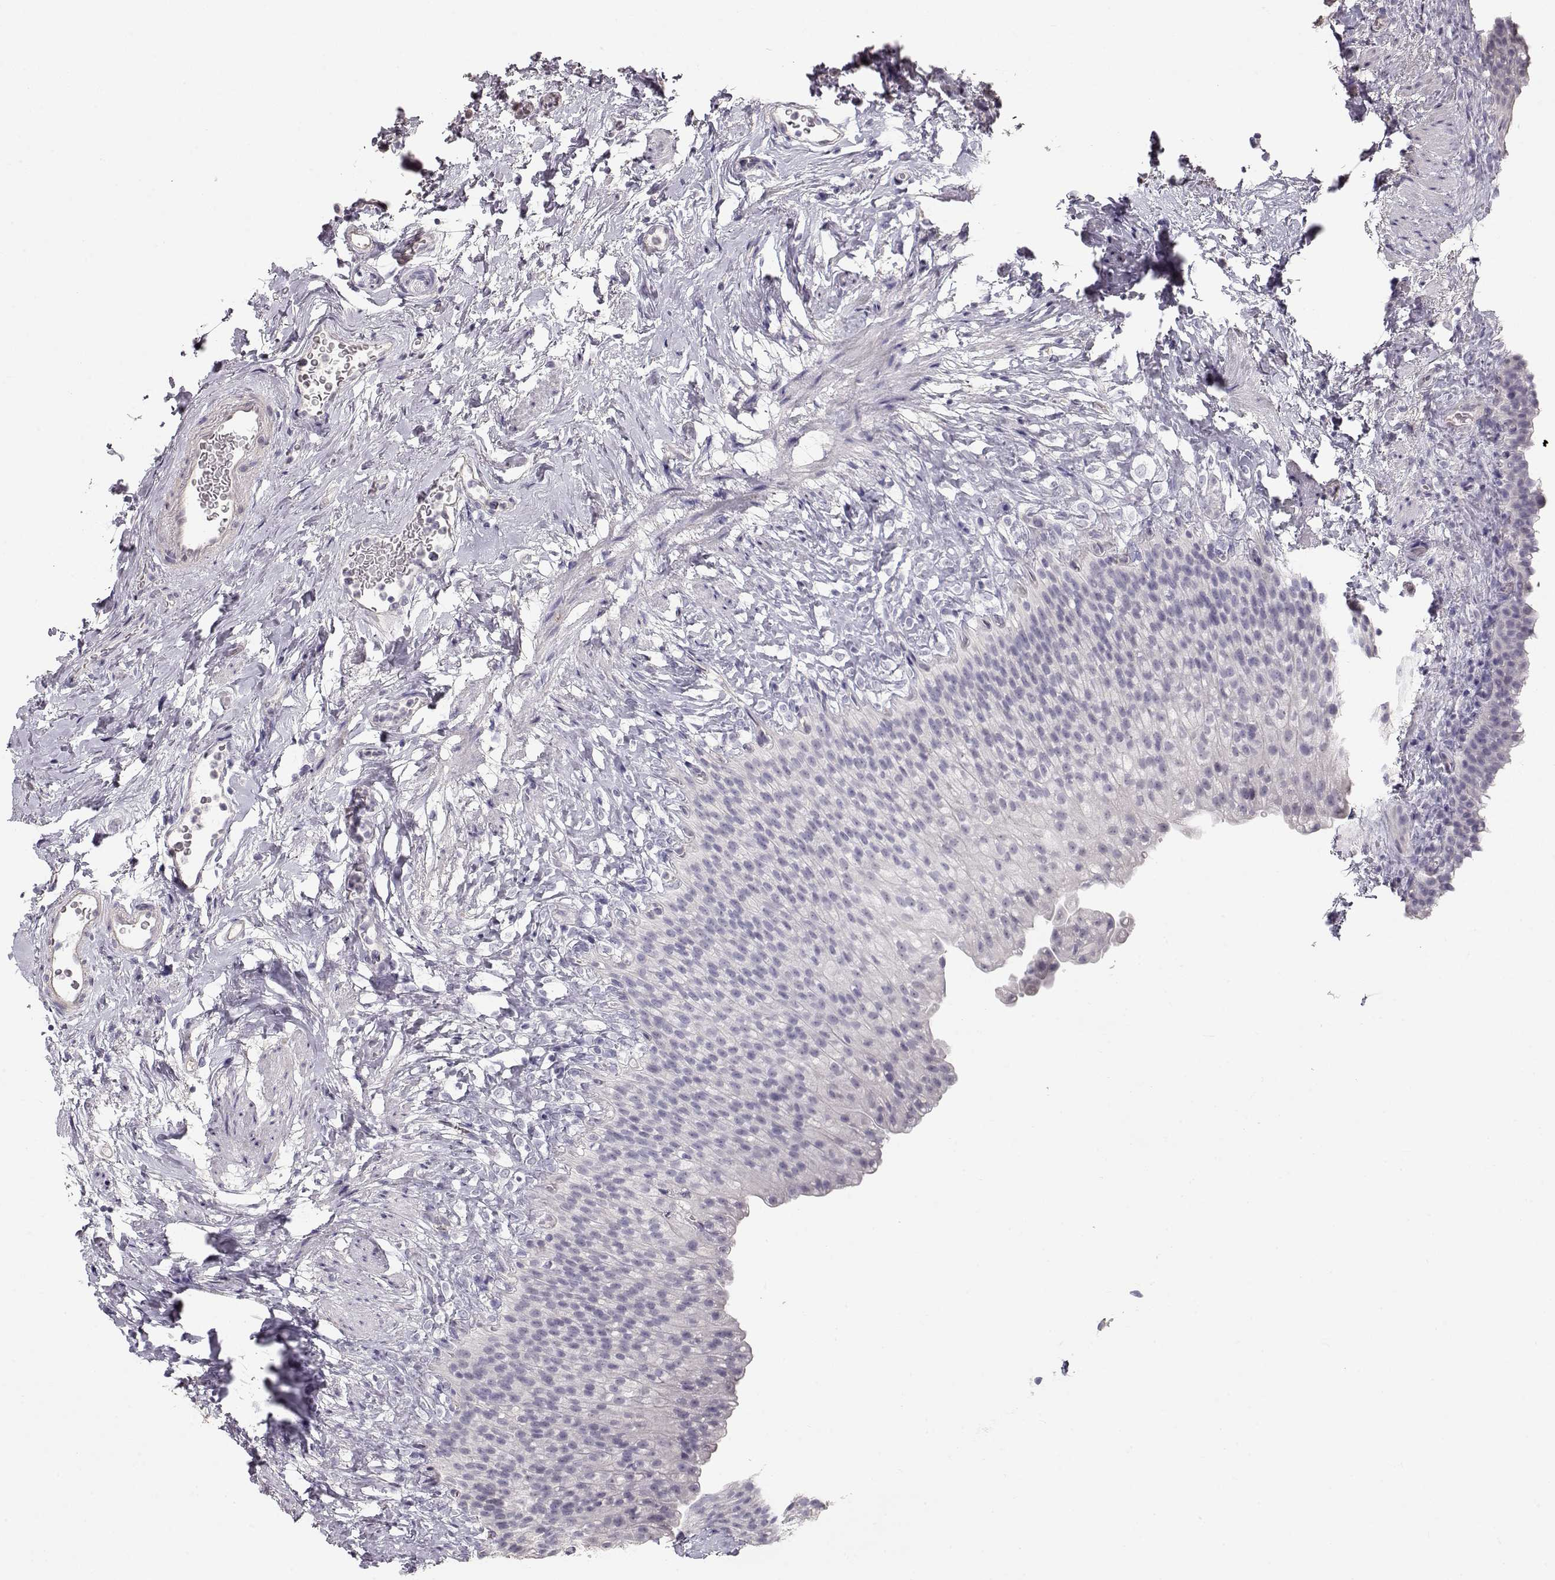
{"staining": {"intensity": "negative", "quantity": "none", "location": "none"}, "tissue": "urinary bladder", "cell_type": "Urothelial cells", "image_type": "normal", "snomed": [{"axis": "morphology", "description": "Normal tissue, NOS"}, {"axis": "topography", "description": "Urinary bladder"}], "caption": "A high-resolution image shows immunohistochemistry staining of benign urinary bladder, which exhibits no significant positivity in urothelial cells. (DAB immunohistochemistry visualized using brightfield microscopy, high magnification).", "gene": "SLC18A1", "patient": {"sex": "male", "age": 76}}